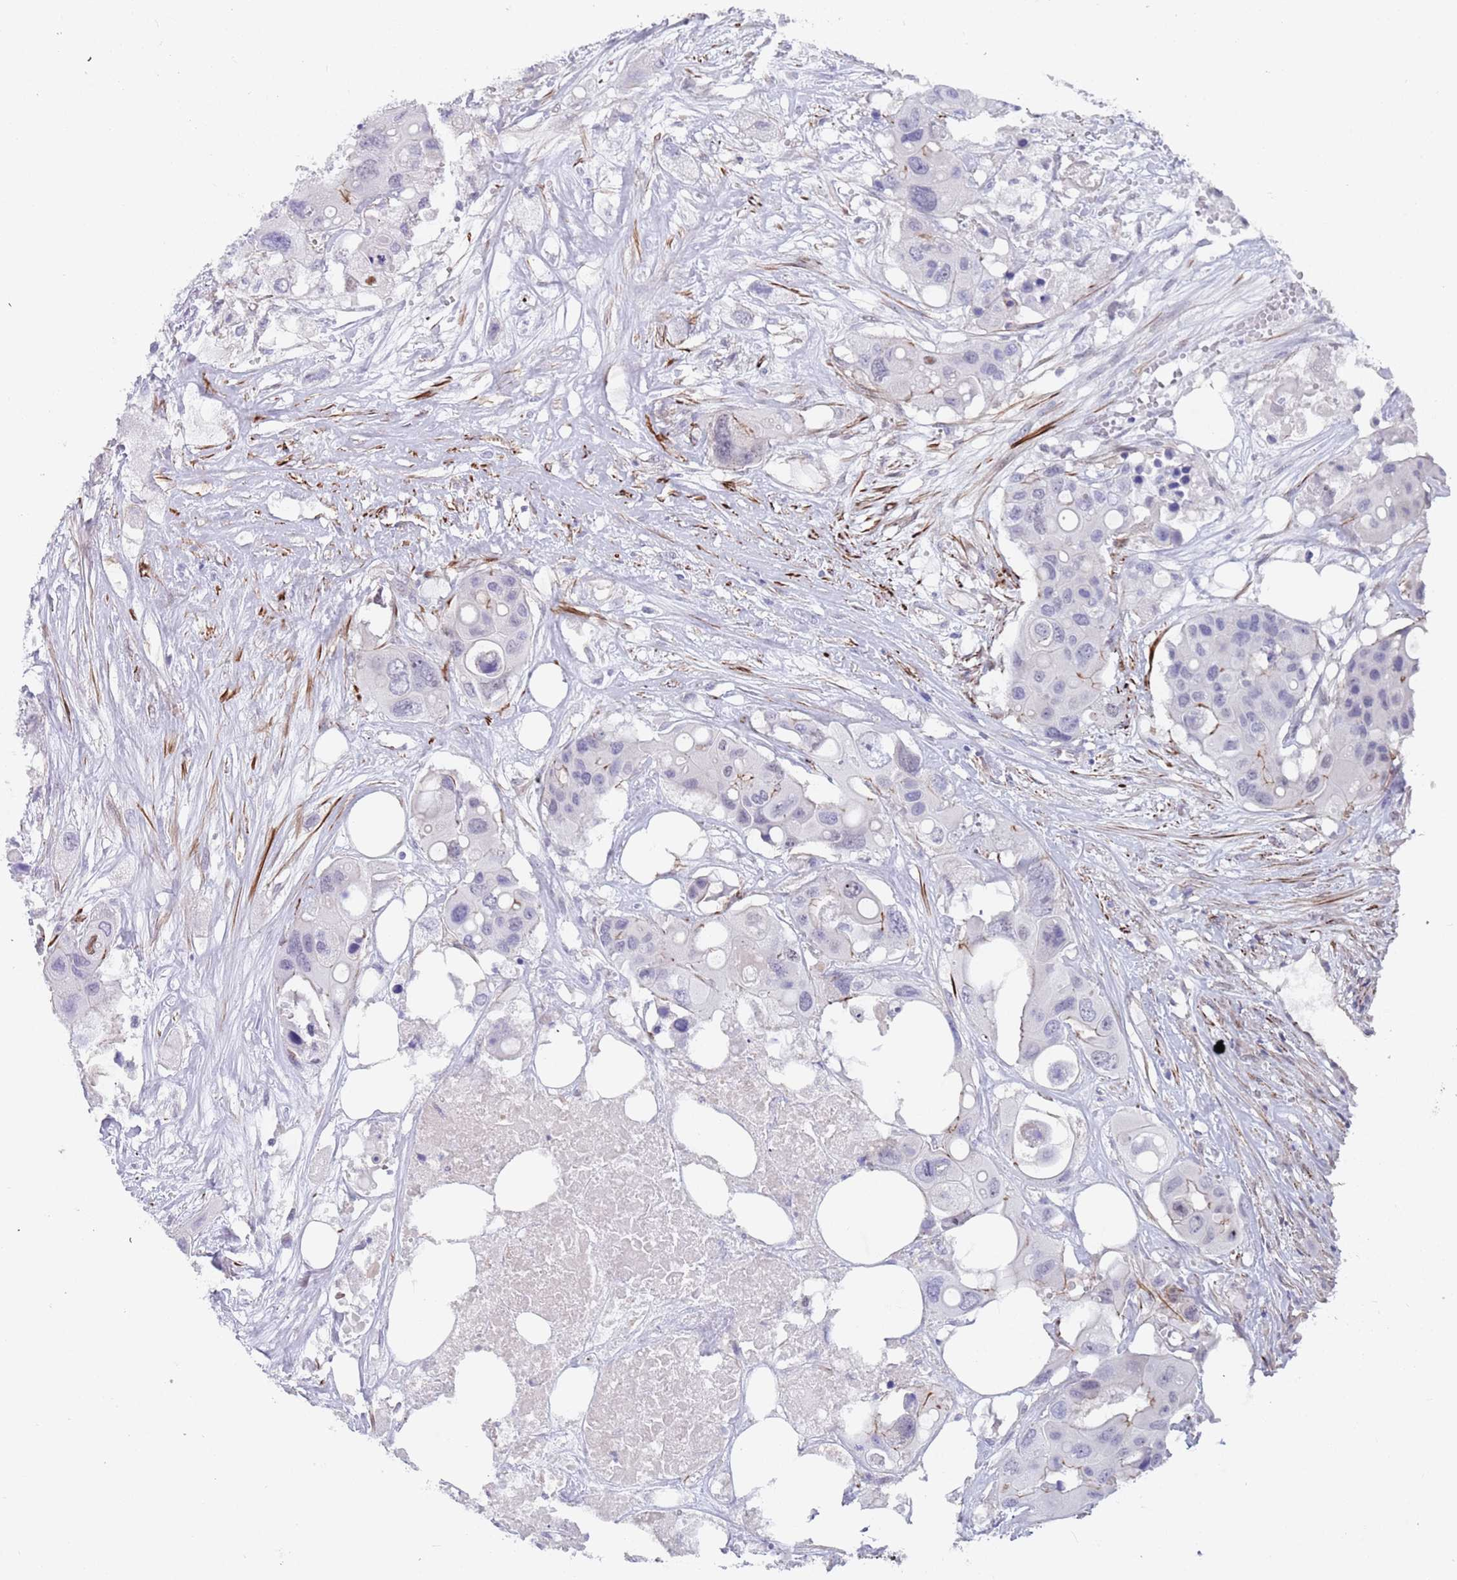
{"staining": {"intensity": "negative", "quantity": "none", "location": "none"}, "tissue": "colorectal cancer", "cell_type": "Tumor cells", "image_type": "cancer", "snomed": [{"axis": "morphology", "description": "Adenocarcinoma, NOS"}, {"axis": "topography", "description": "Colon"}], "caption": "This micrograph is of adenocarcinoma (colorectal) stained with immunohistochemistry to label a protein in brown with the nuclei are counter-stained blue. There is no staining in tumor cells.", "gene": "OR5A2", "patient": {"sex": "male", "age": 77}}